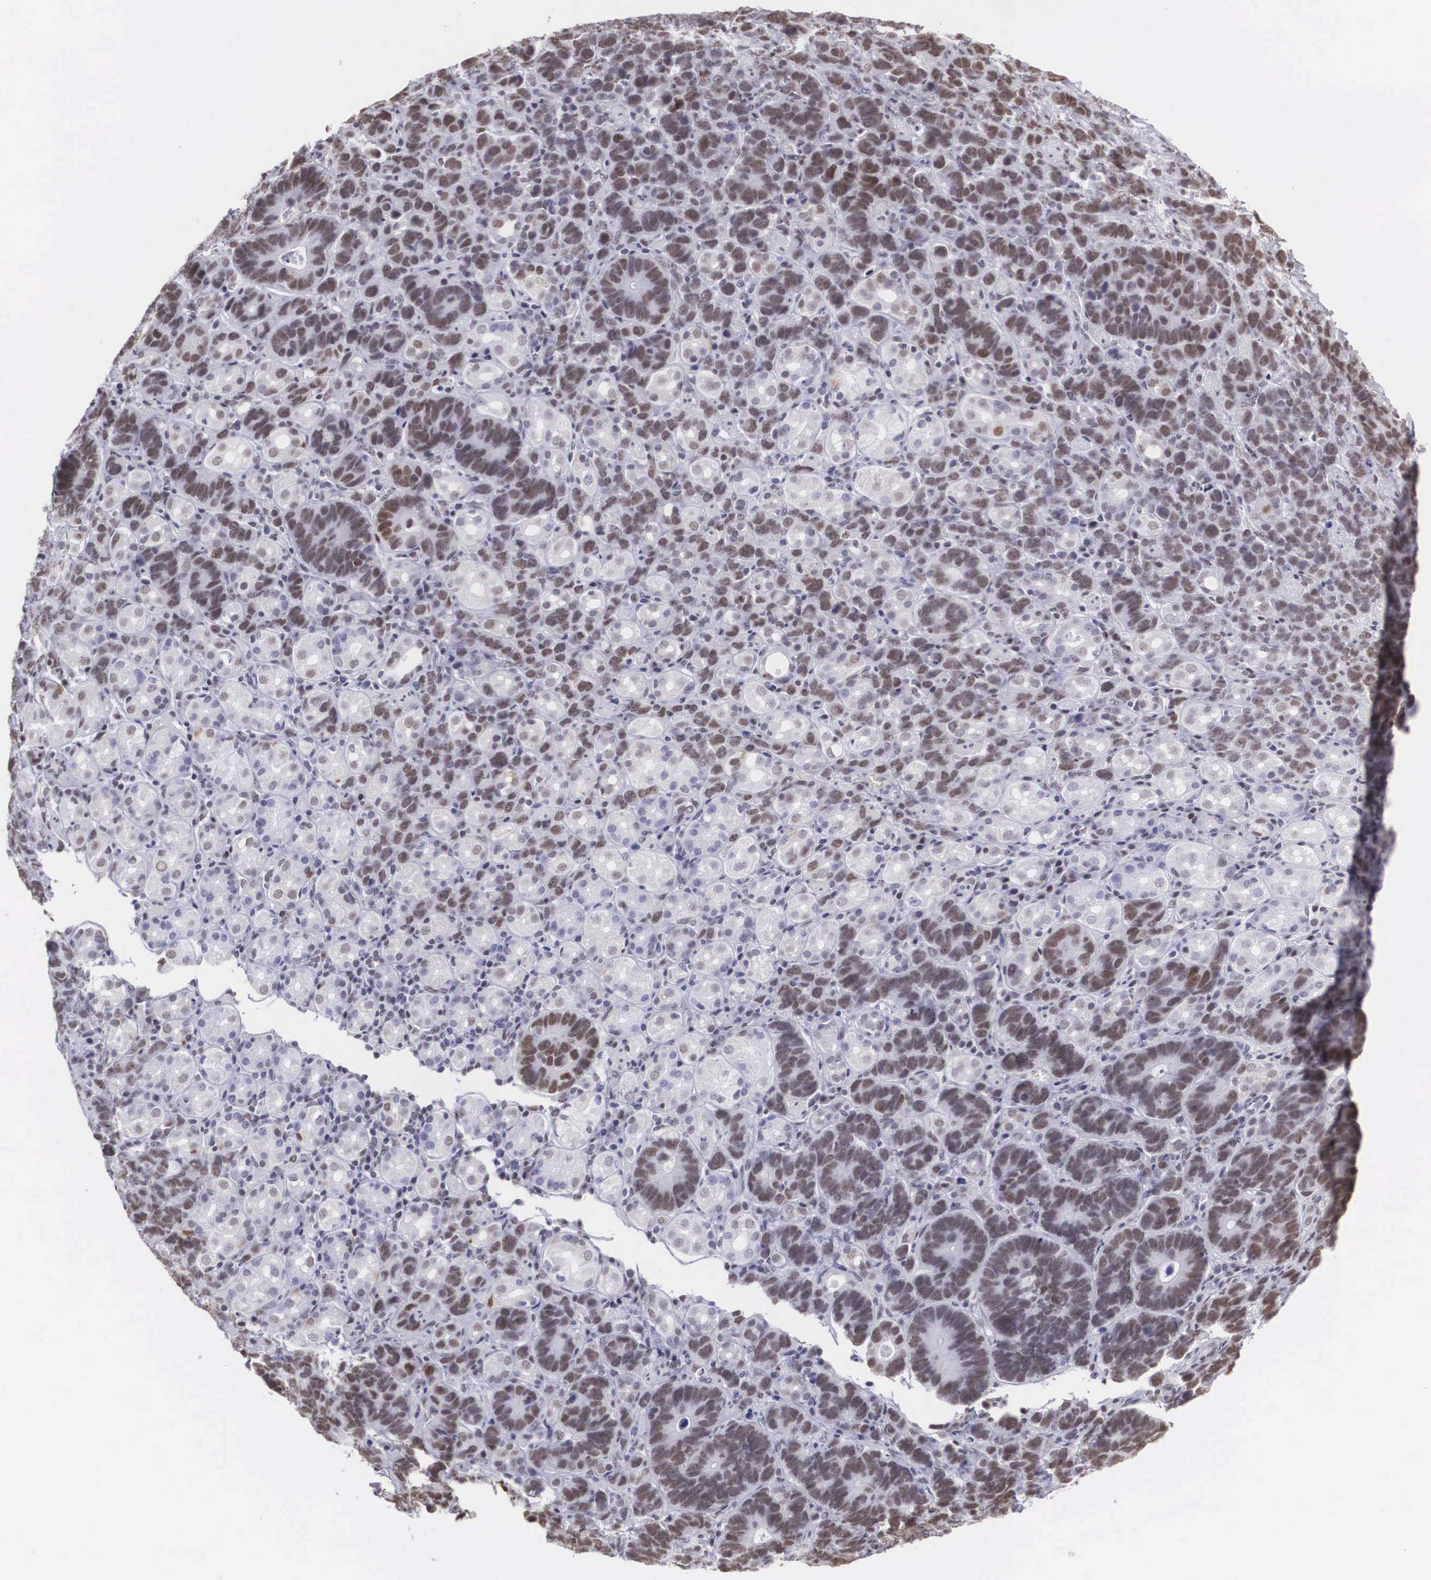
{"staining": {"intensity": "moderate", "quantity": "25%-75%", "location": "nuclear"}, "tissue": "stomach cancer", "cell_type": "Tumor cells", "image_type": "cancer", "snomed": [{"axis": "morphology", "description": "Adenocarcinoma, NOS"}, {"axis": "topography", "description": "Stomach, upper"}], "caption": "An image of human stomach cancer stained for a protein demonstrates moderate nuclear brown staining in tumor cells. Using DAB (brown) and hematoxylin (blue) stains, captured at high magnification using brightfield microscopy.", "gene": "CSTF2", "patient": {"sex": "male", "age": 71}}